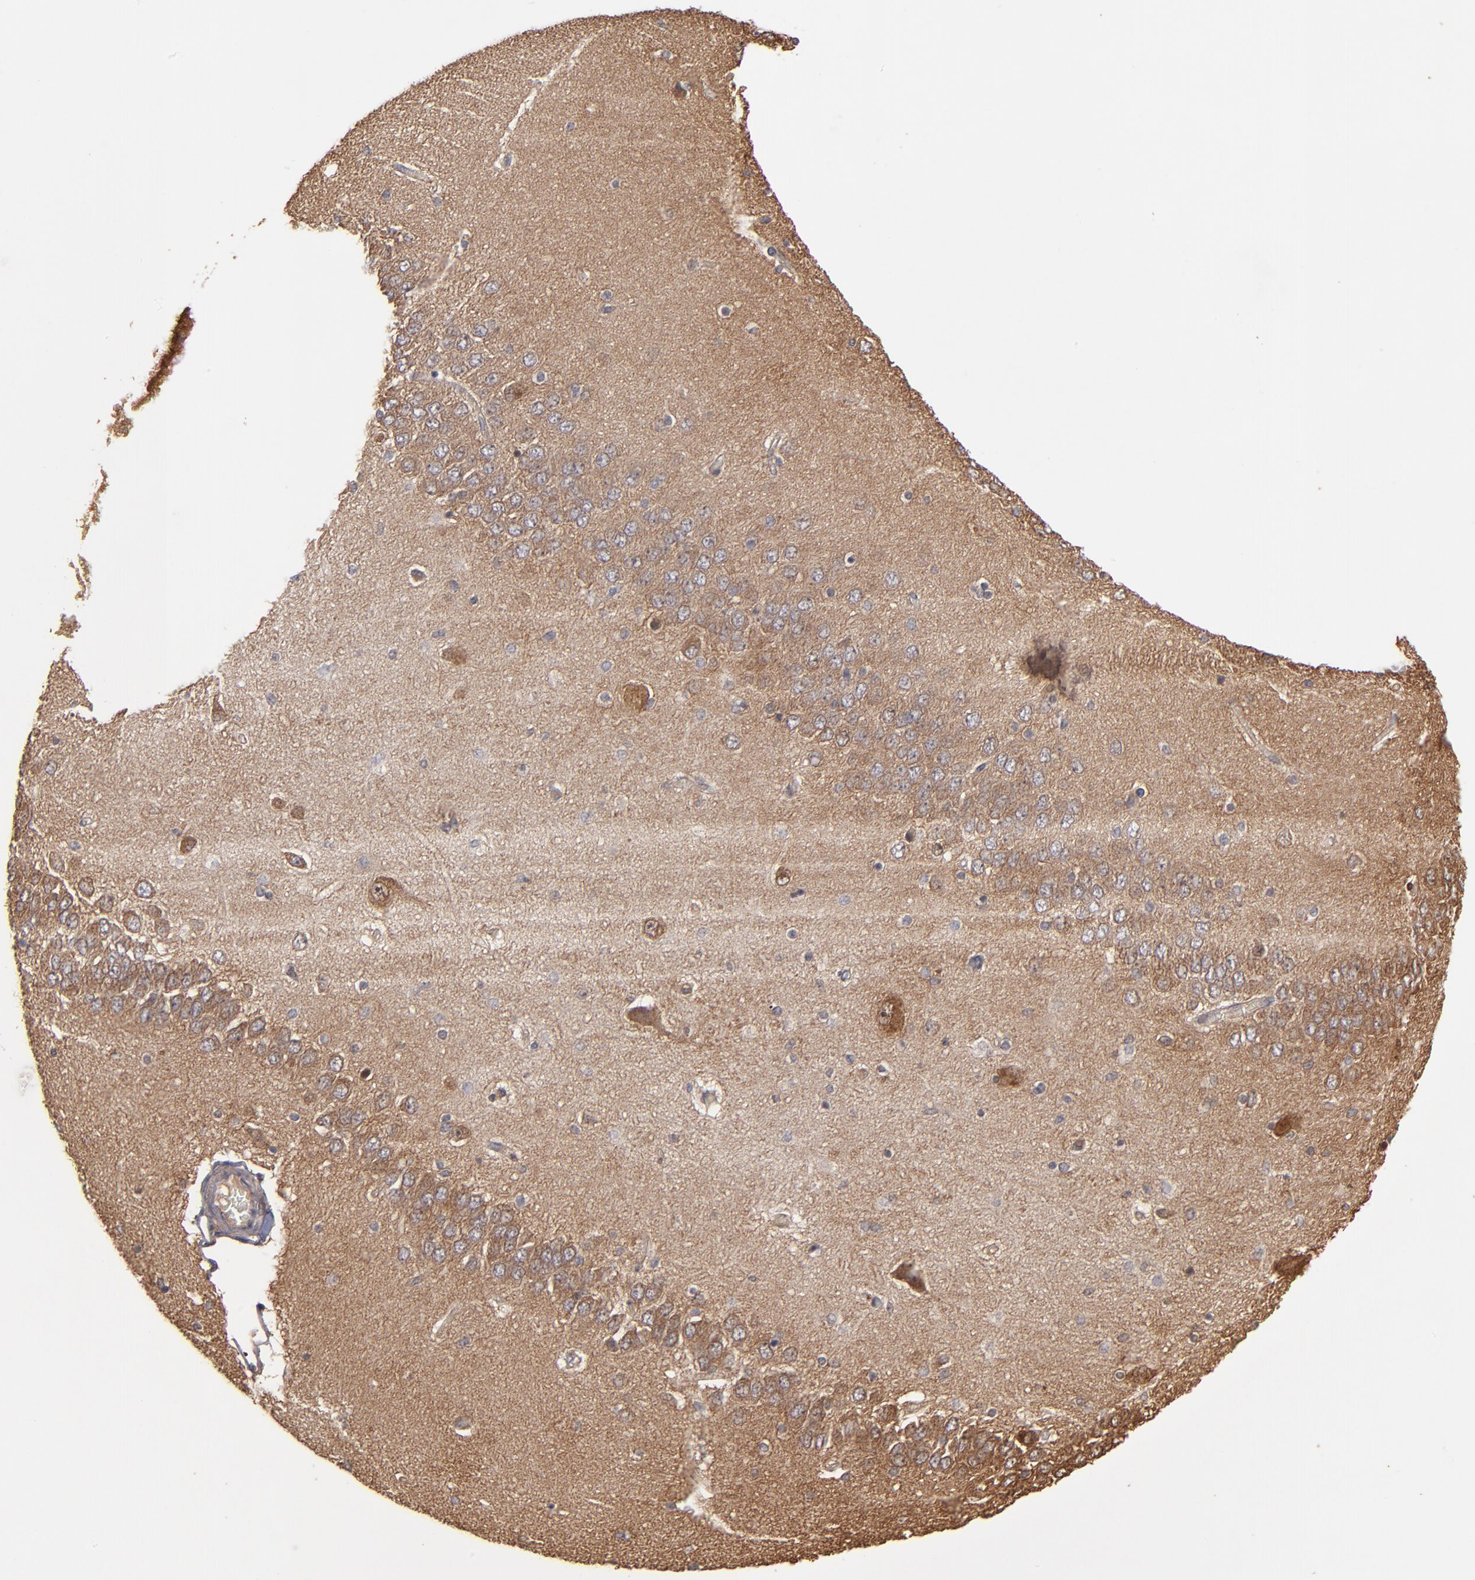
{"staining": {"intensity": "weak", "quantity": ">75%", "location": "cytoplasmic/membranous"}, "tissue": "hippocampus", "cell_type": "Glial cells", "image_type": "normal", "snomed": [{"axis": "morphology", "description": "Normal tissue, NOS"}, {"axis": "topography", "description": "Hippocampus"}], "caption": "Benign hippocampus reveals weak cytoplasmic/membranous positivity in approximately >75% of glial cells, visualized by immunohistochemistry.", "gene": "BDKRB1", "patient": {"sex": "female", "age": 54}}